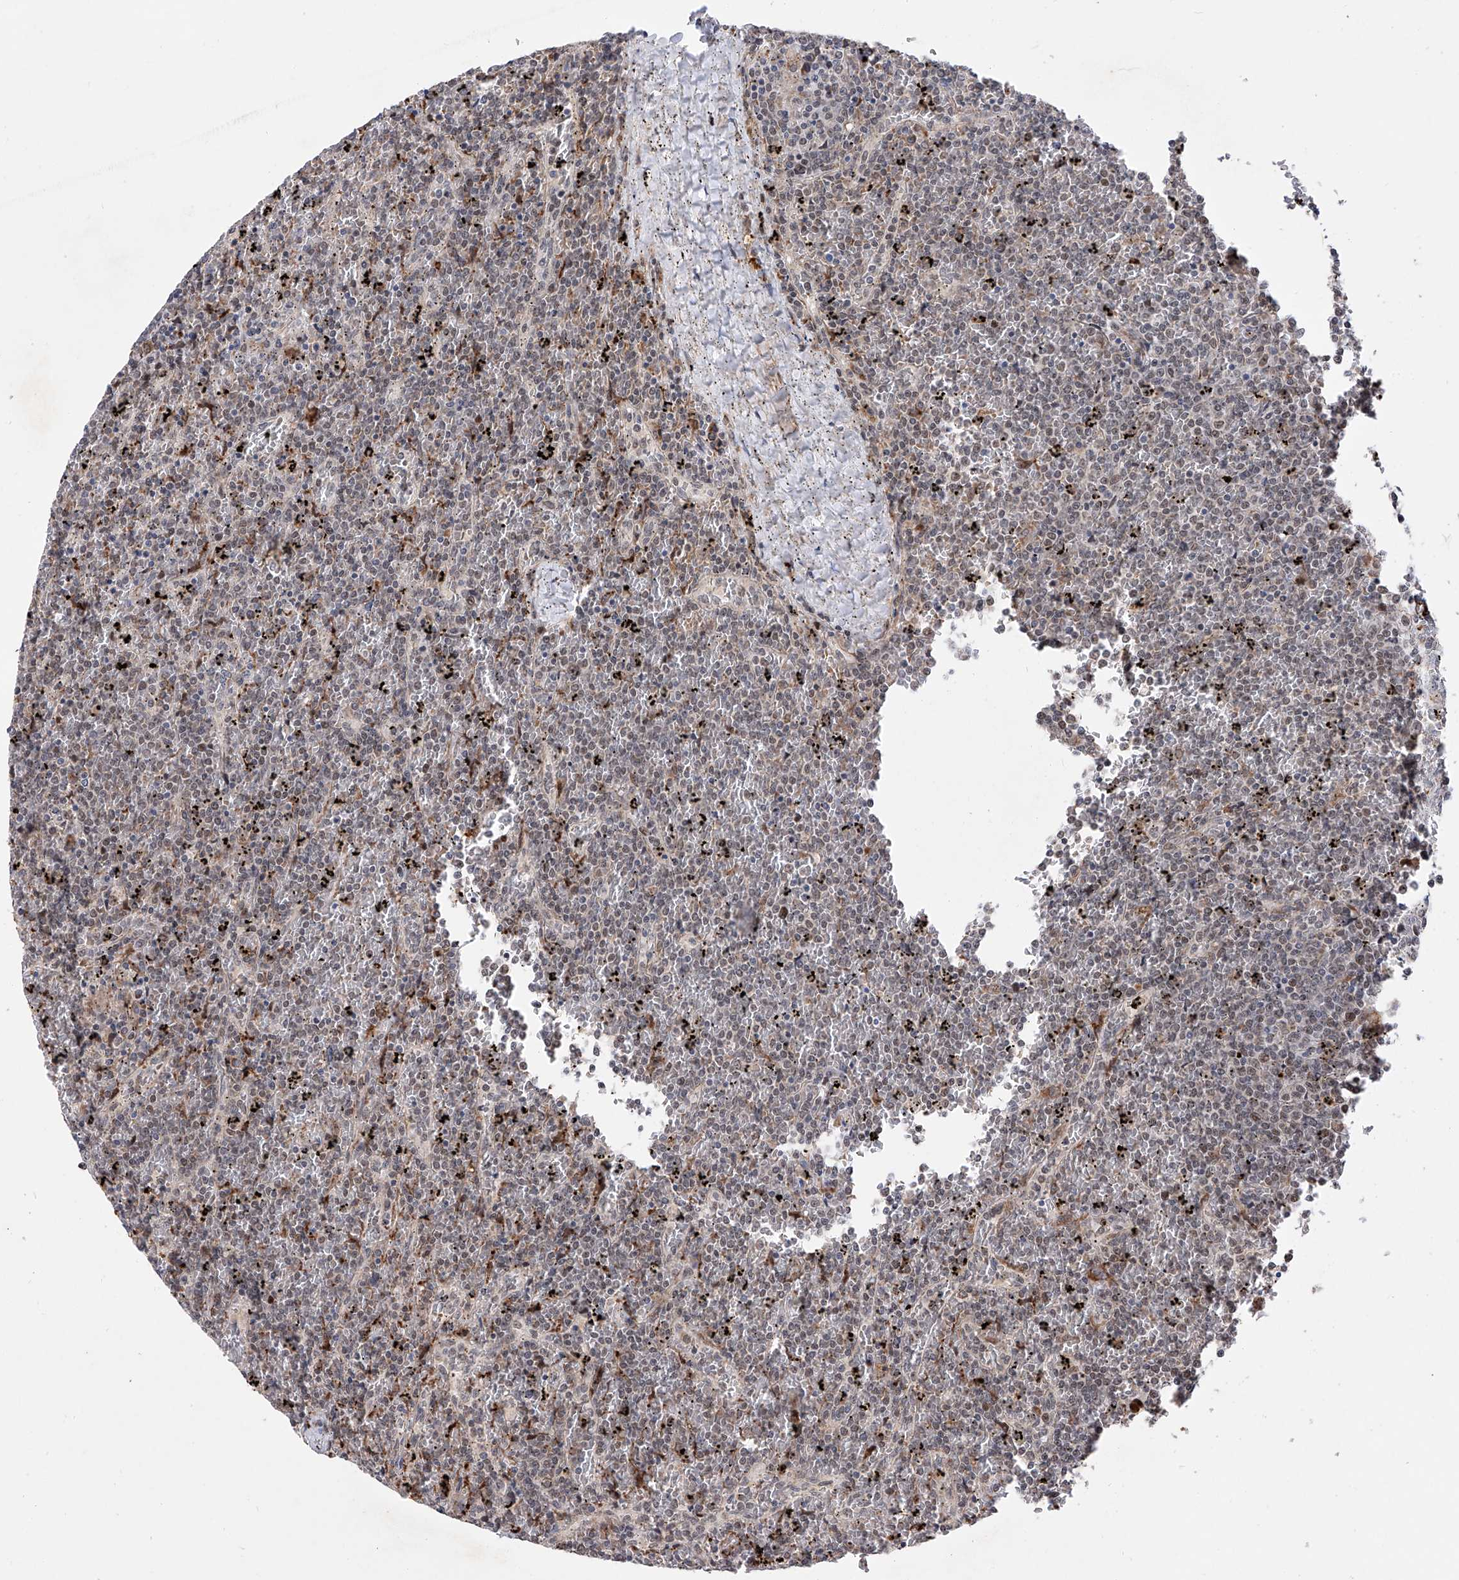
{"staining": {"intensity": "weak", "quantity": "<25%", "location": "nuclear"}, "tissue": "lymphoma", "cell_type": "Tumor cells", "image_type": "cancer", "snomed": [{"axis": "morphology", "description": "Malignant lymphoma, non-Hodgkin's type, Low grade"}, {"axis": "topography", "description": "Spleen"}], "caption": "Tumor cells show no significant protein expression in malignant lymphoma, non-Hodgkin's type (low-grade). (DAB immunohistochemistry visualized using brightfield microscopy, high magnification).", "gene": "FARP2", "patient": {"sex": "female", "age": 19}}